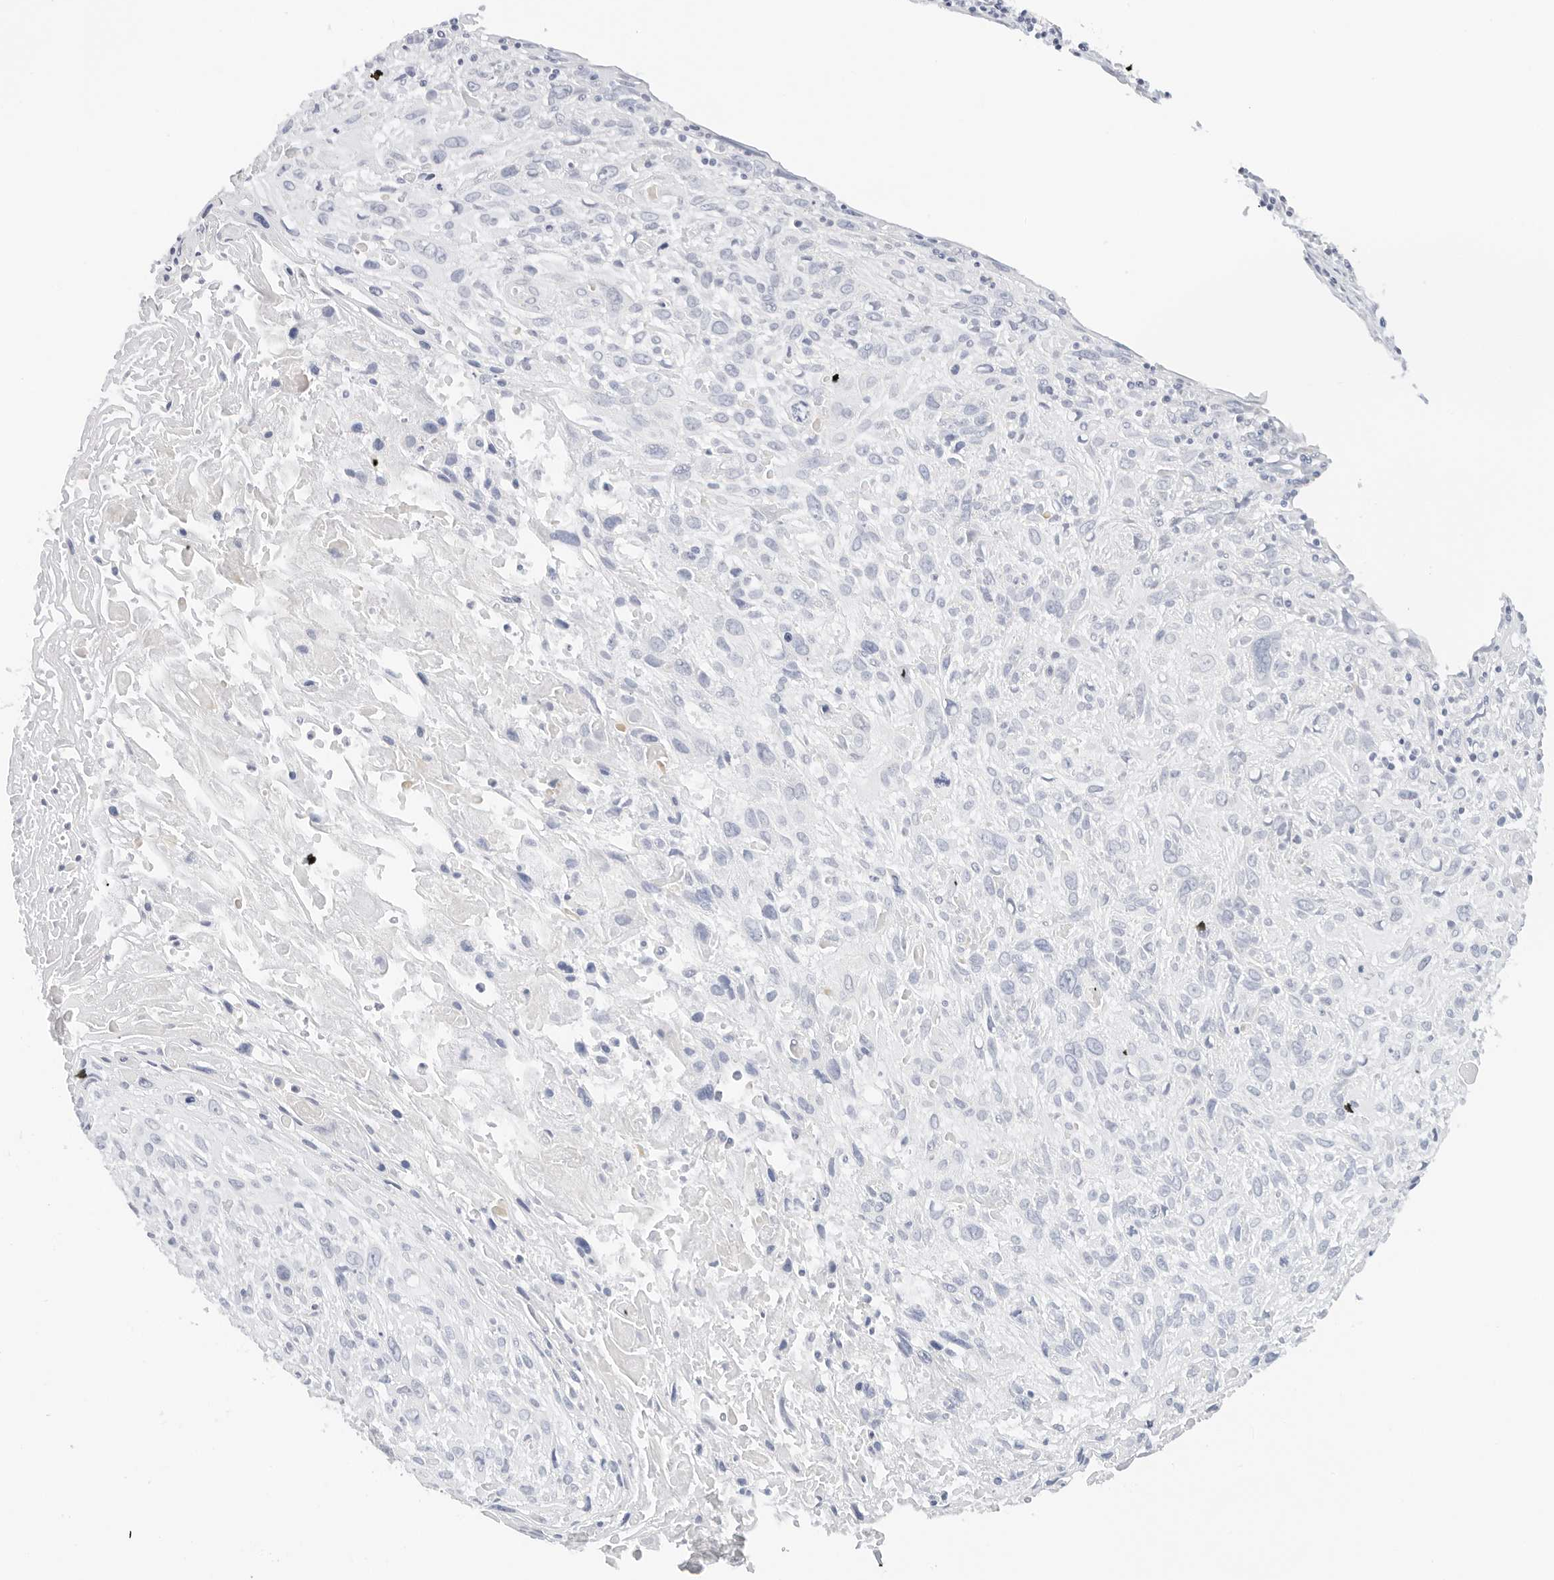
{"staining": {"intensity": "negative", "quantity": "none", "location": "none"}, "tissue": "cervical cancer", "cell_type": "Tumor cells", "image_type": "cancer", "snomed": [{"axis": "morphology", "description": "Squamous cell carcinoma, NOS"}, {"axis": "topography", "description": "Cervix"}], "caption": "This is an immunohistochemistry (IHC) photomicrograph of cervical cancer. There is no positivity in tumor cells.", "gene": "RC3H1", "patient": {"sex": "female", "age": 51}}